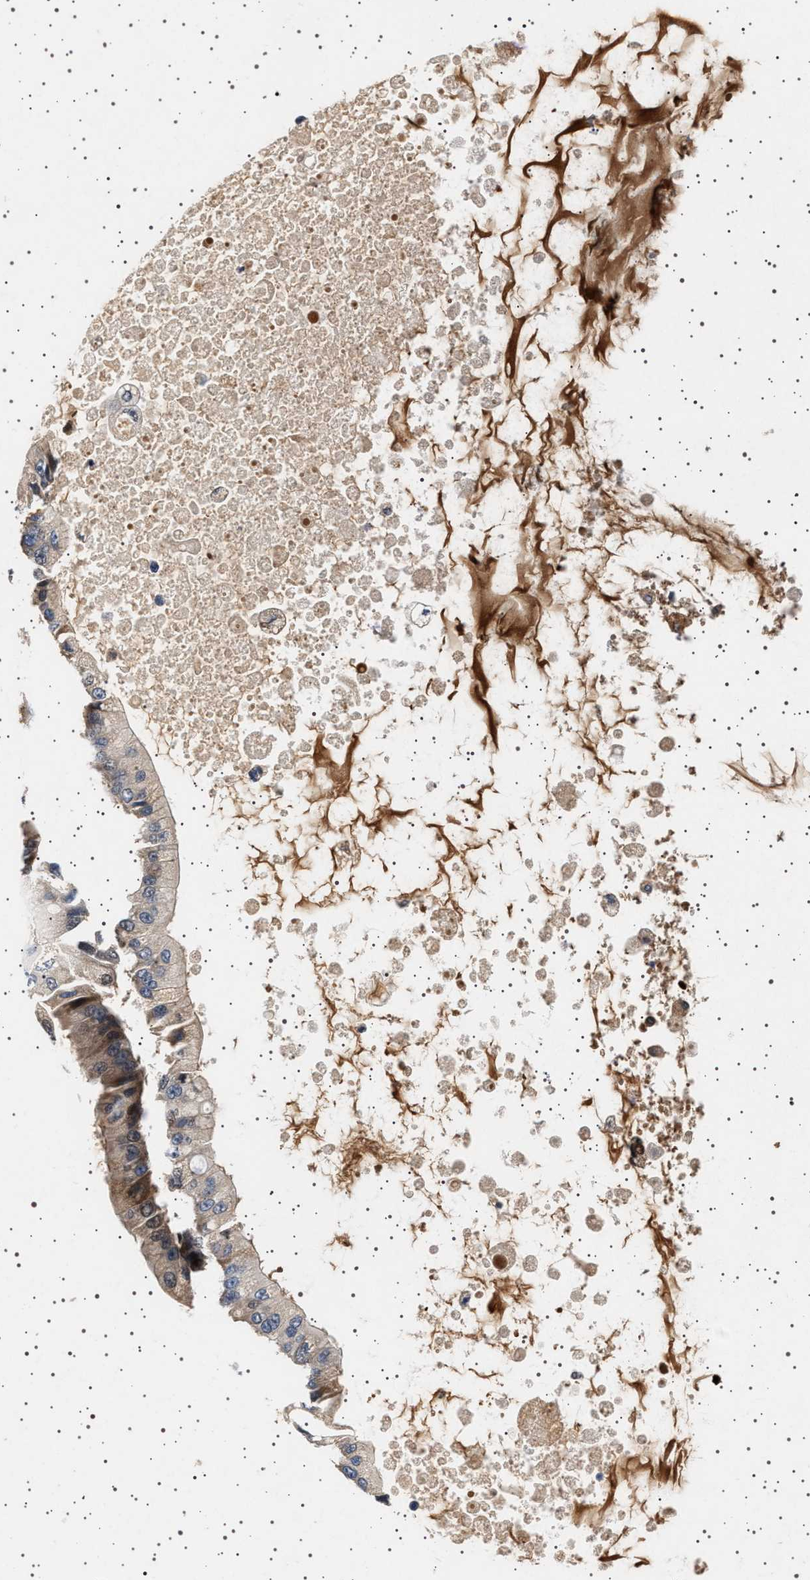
{"staining": {"intensity": "negative", "quantity": "none", "location": "none"}, "tissue": "liver cancer", "cell_type": "Tumor cells", "image_type": "cancer", "snomed": [{"axis": "morphology", "description": "Cholangiocarcinoma"}, {"axis": "topography", "description": "Liver"}], "caption": "Human liver cancer stained for a protein using IHC shows no positivity in tumor cells.", "gene": "FICD", "patient": {"sex": "male", "age": 50}}